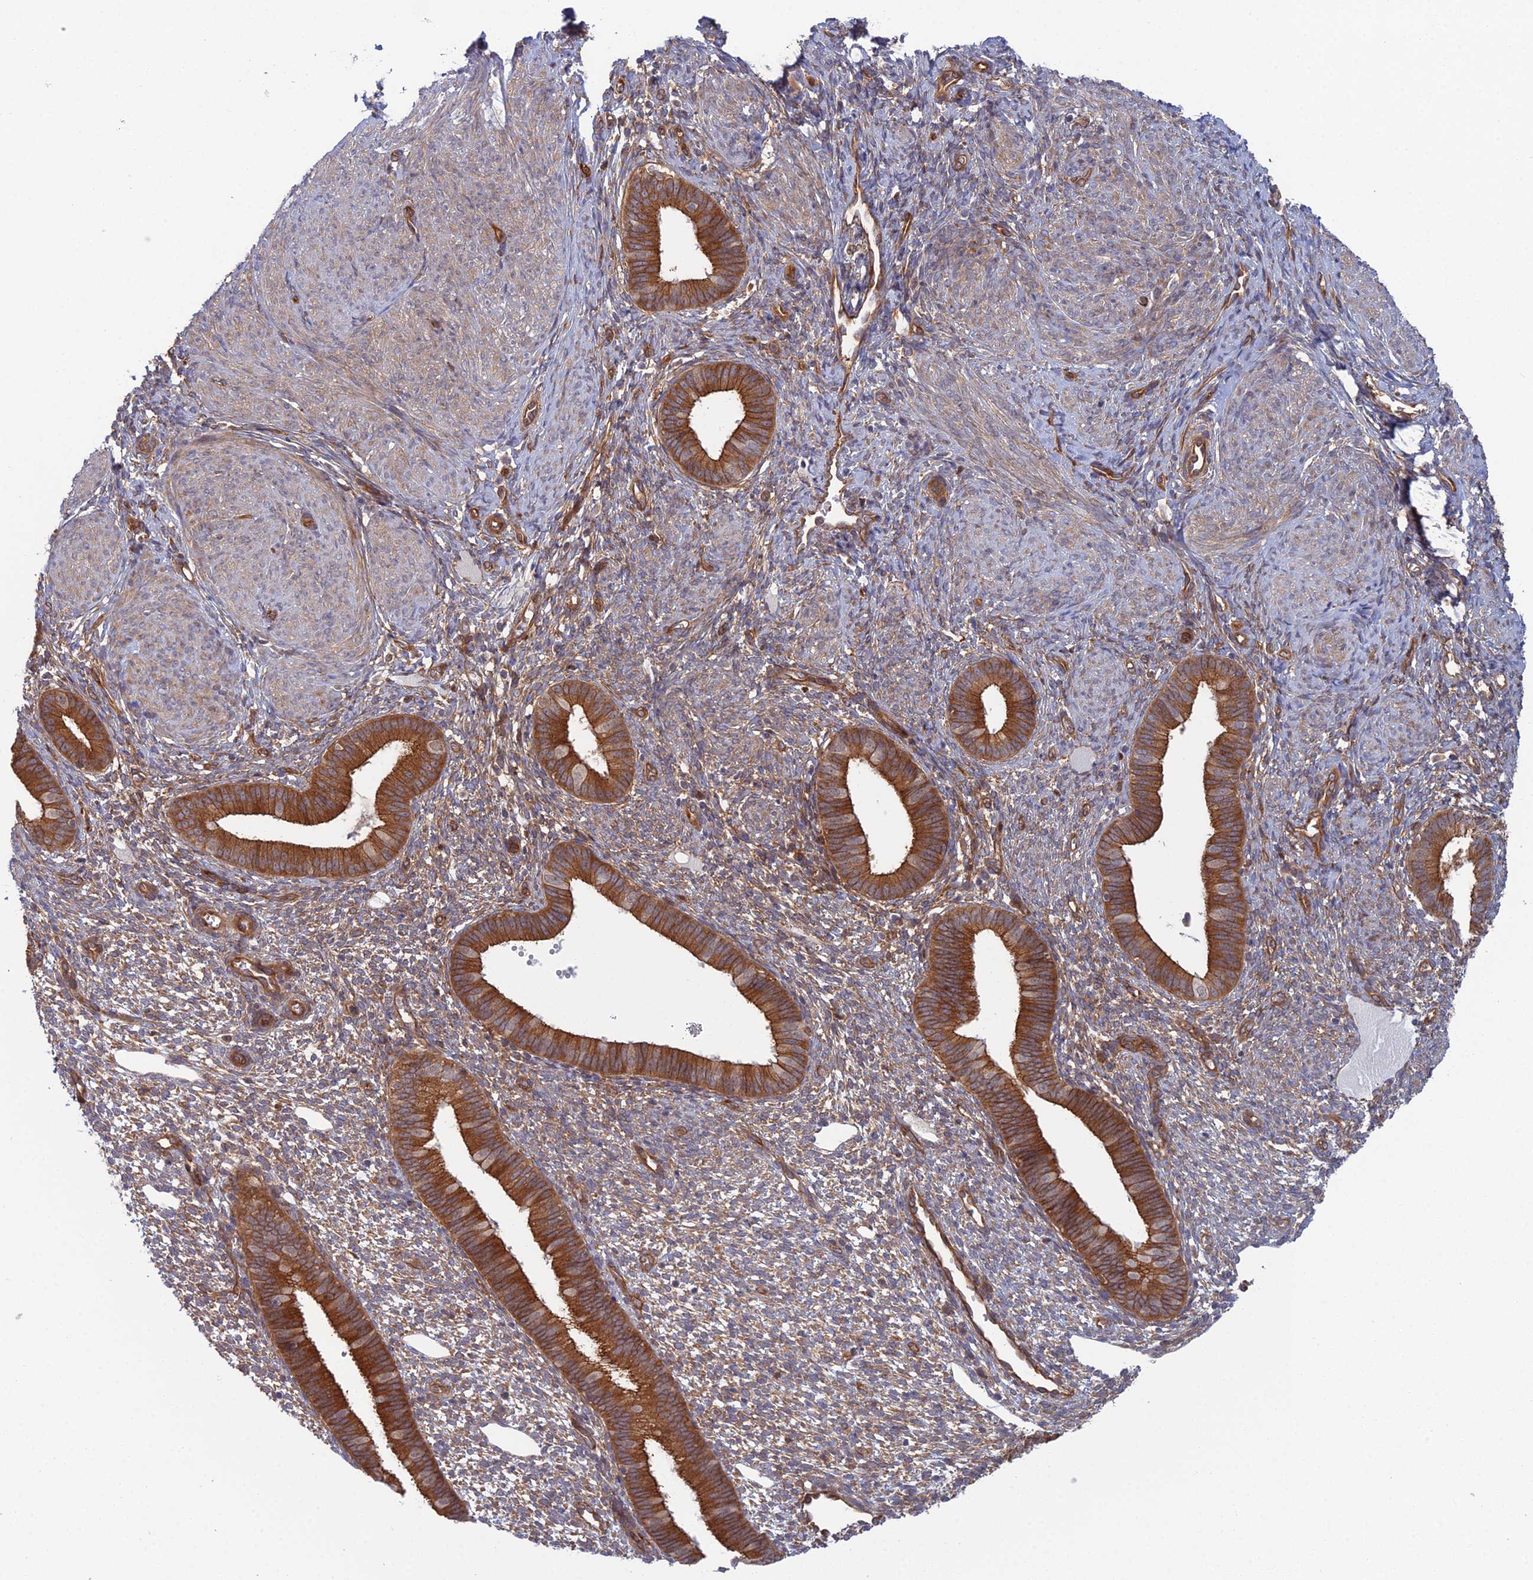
{"staining": {"intensity": "moderate", "quantity": "25%-75%", "location": "cytoplasmic/membranous"}, "tissue": "endometrium", "cell_type": "Cells in endometrial stroma", "image_type": "normal", "snomed": [{"axis": "morphology", "description": "Normal tissue, NOS"}, {"axis": "topography", "description": "Endometrium"}], "caption": "Protein analysis of benign endometrium shows moderate cytoplasmic/membranous positivity in about 25%-75% of cells in endometrial stroma.", "gene": "ABHD1", "patient": {"sex": "female", "age": 46}}